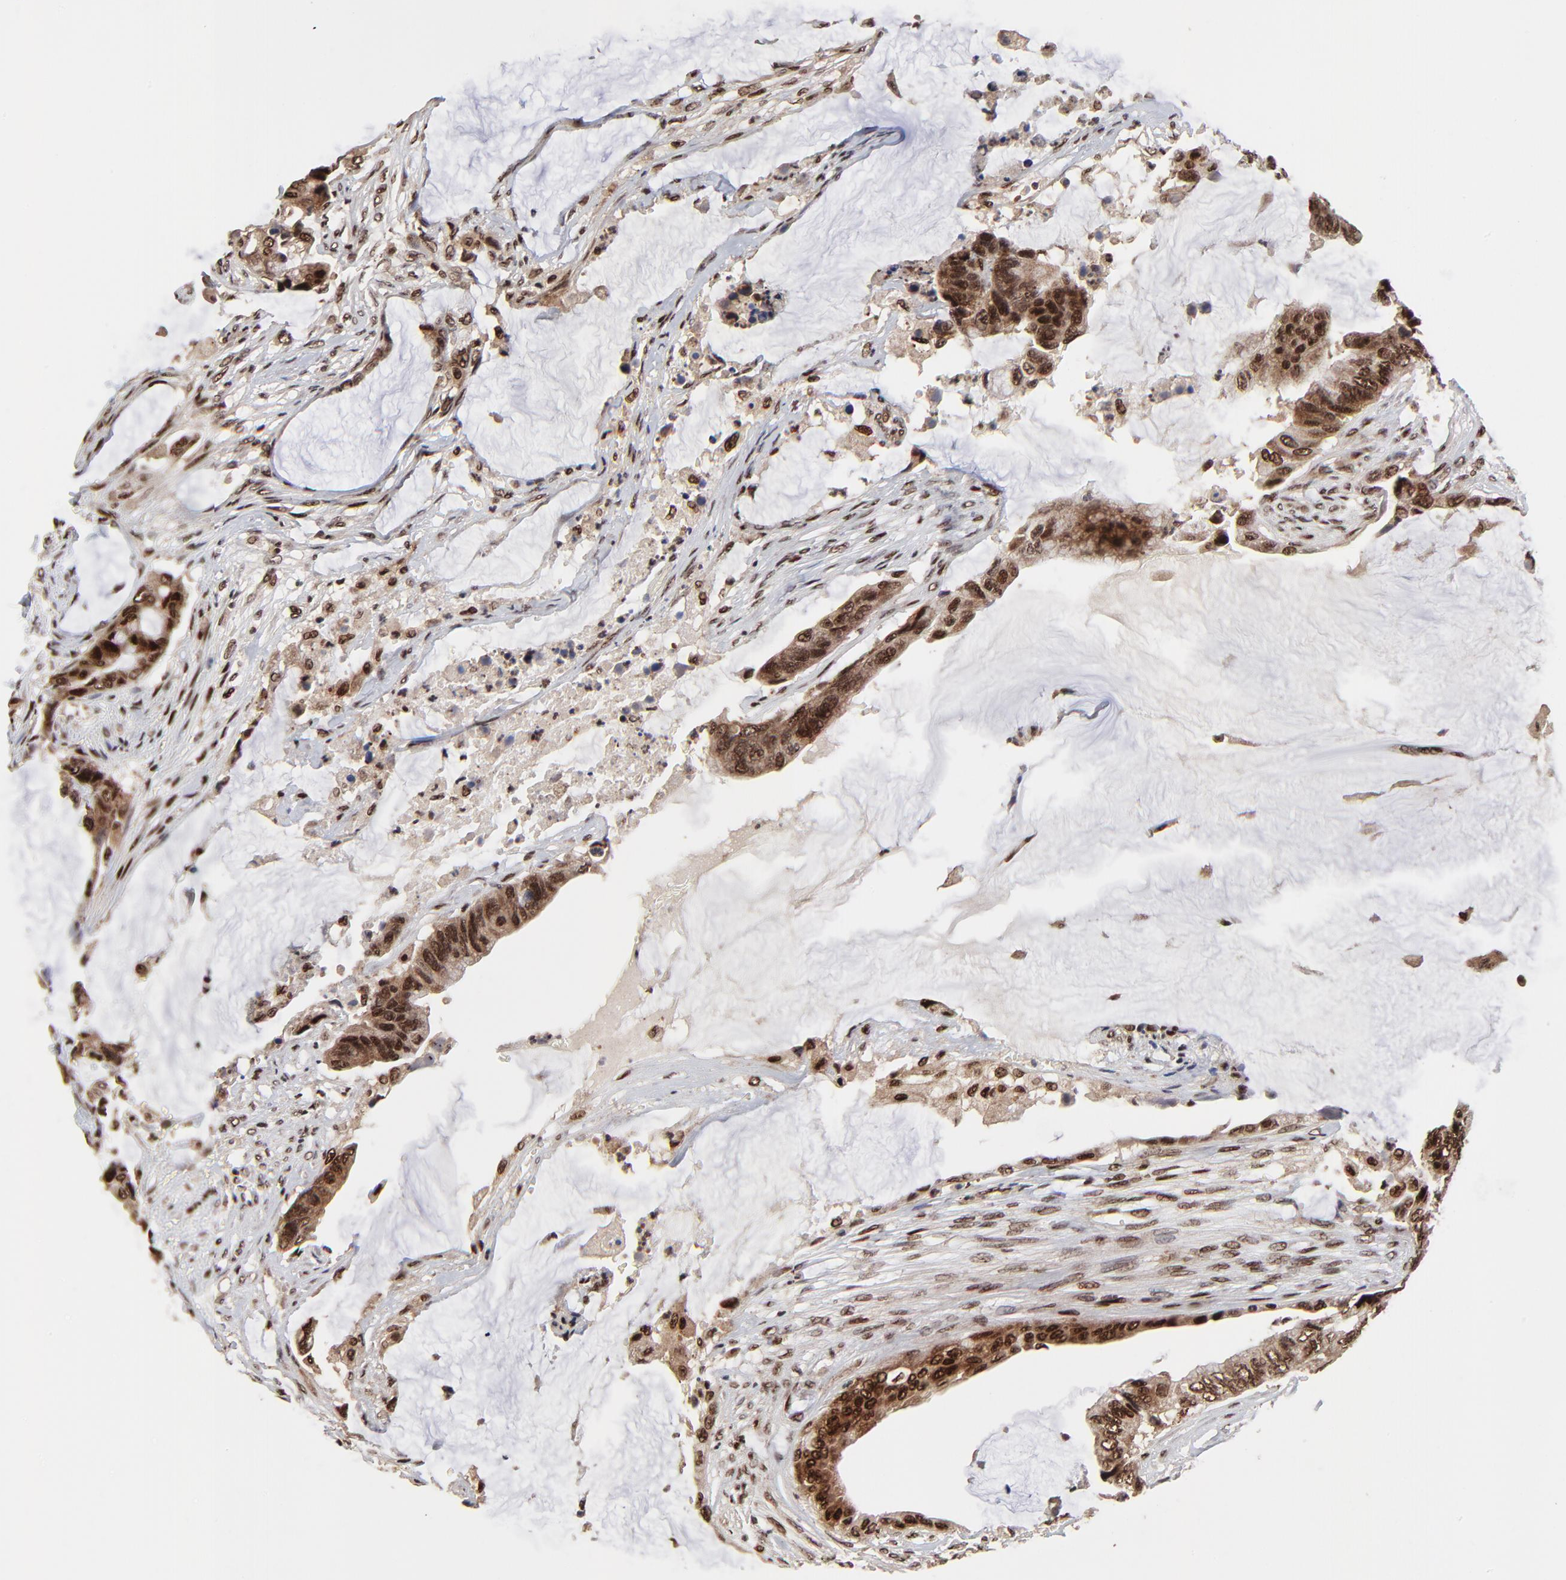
{"staining": {"intensity": "strong", "quantity": ">75%", "location": "cytoplasmic/membranous,nuclear"}, "tissue": "colorectal cancer", "cell_type": "Tumor cells", "image_type": "cancer", "snomed": [{"axis": "morphology", "description": "Adenocarcinoma, NOS"}, {"axis": "topography", "description": "Rectum"}], "caption": "The immunohistochemical stain highlights strong cytoplasmic/membranous and nuclear staining in tumor cells of colorectal cancer (adenocarcinoma) tissue. The protein of interest is shown in brown color, while the nuclei are stained blue.", "gene": "RBM22", "patient": {"sex": "female", "age": 59}}